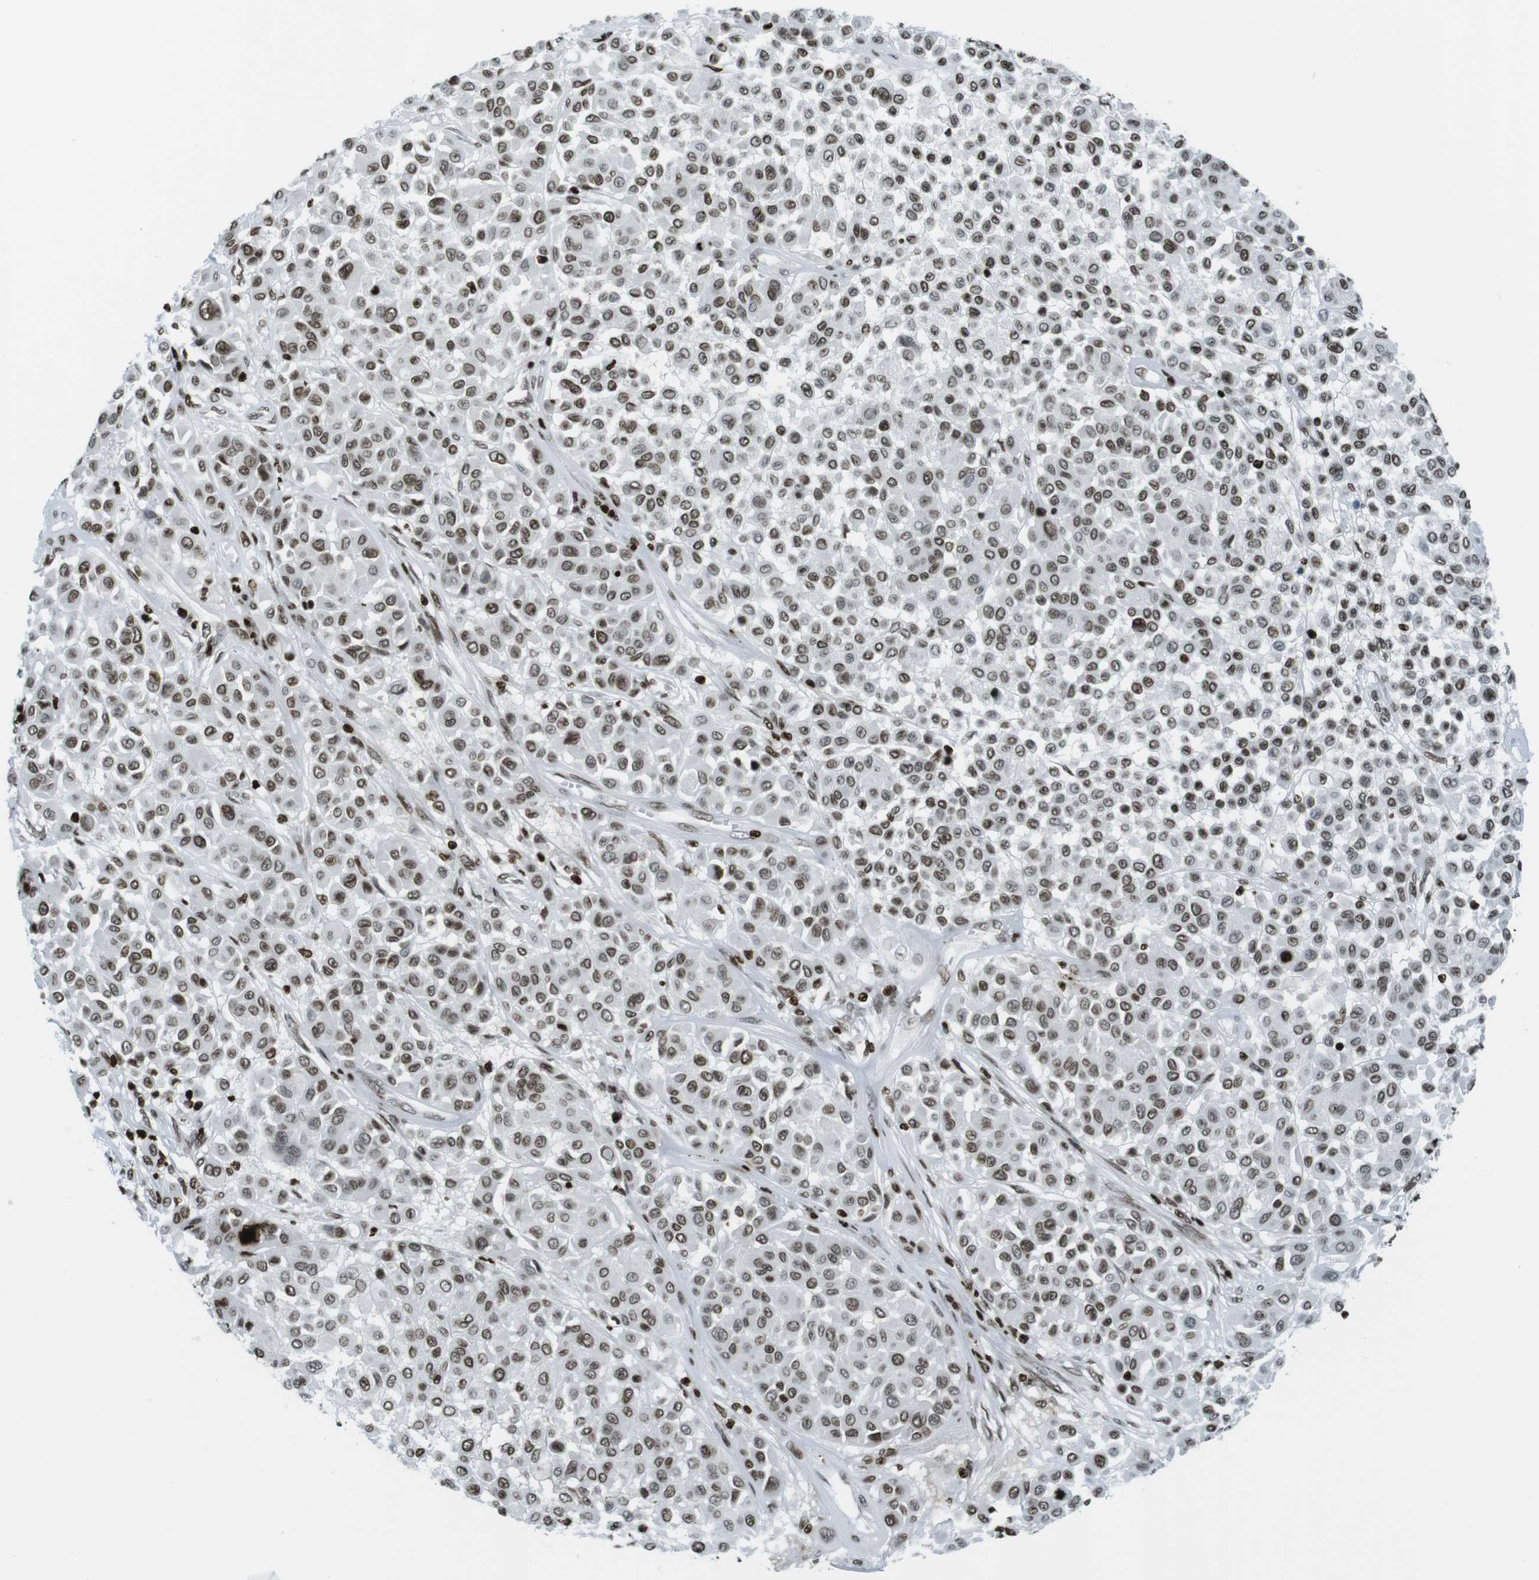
{"staining": {"intensity": "moderate", "quantity": ">75%", "location": "nuclear"}, "tissue": "melanoma", "cell_type": "Tumor cells", "image_type": "cancer", "snomed": [{"axis": "morphology", "description": "Malignant melanoma, Metastatic site"}, {"axis": "topography", "description": "Soft tissue"}], "caption": "Human melanoma stained for a protein (brown) shows moderate nuclear positive positivity in approximately >75% of tumor cells.", "gene": "H2AC8", "patient": {"sex": "male", "age": 41}}